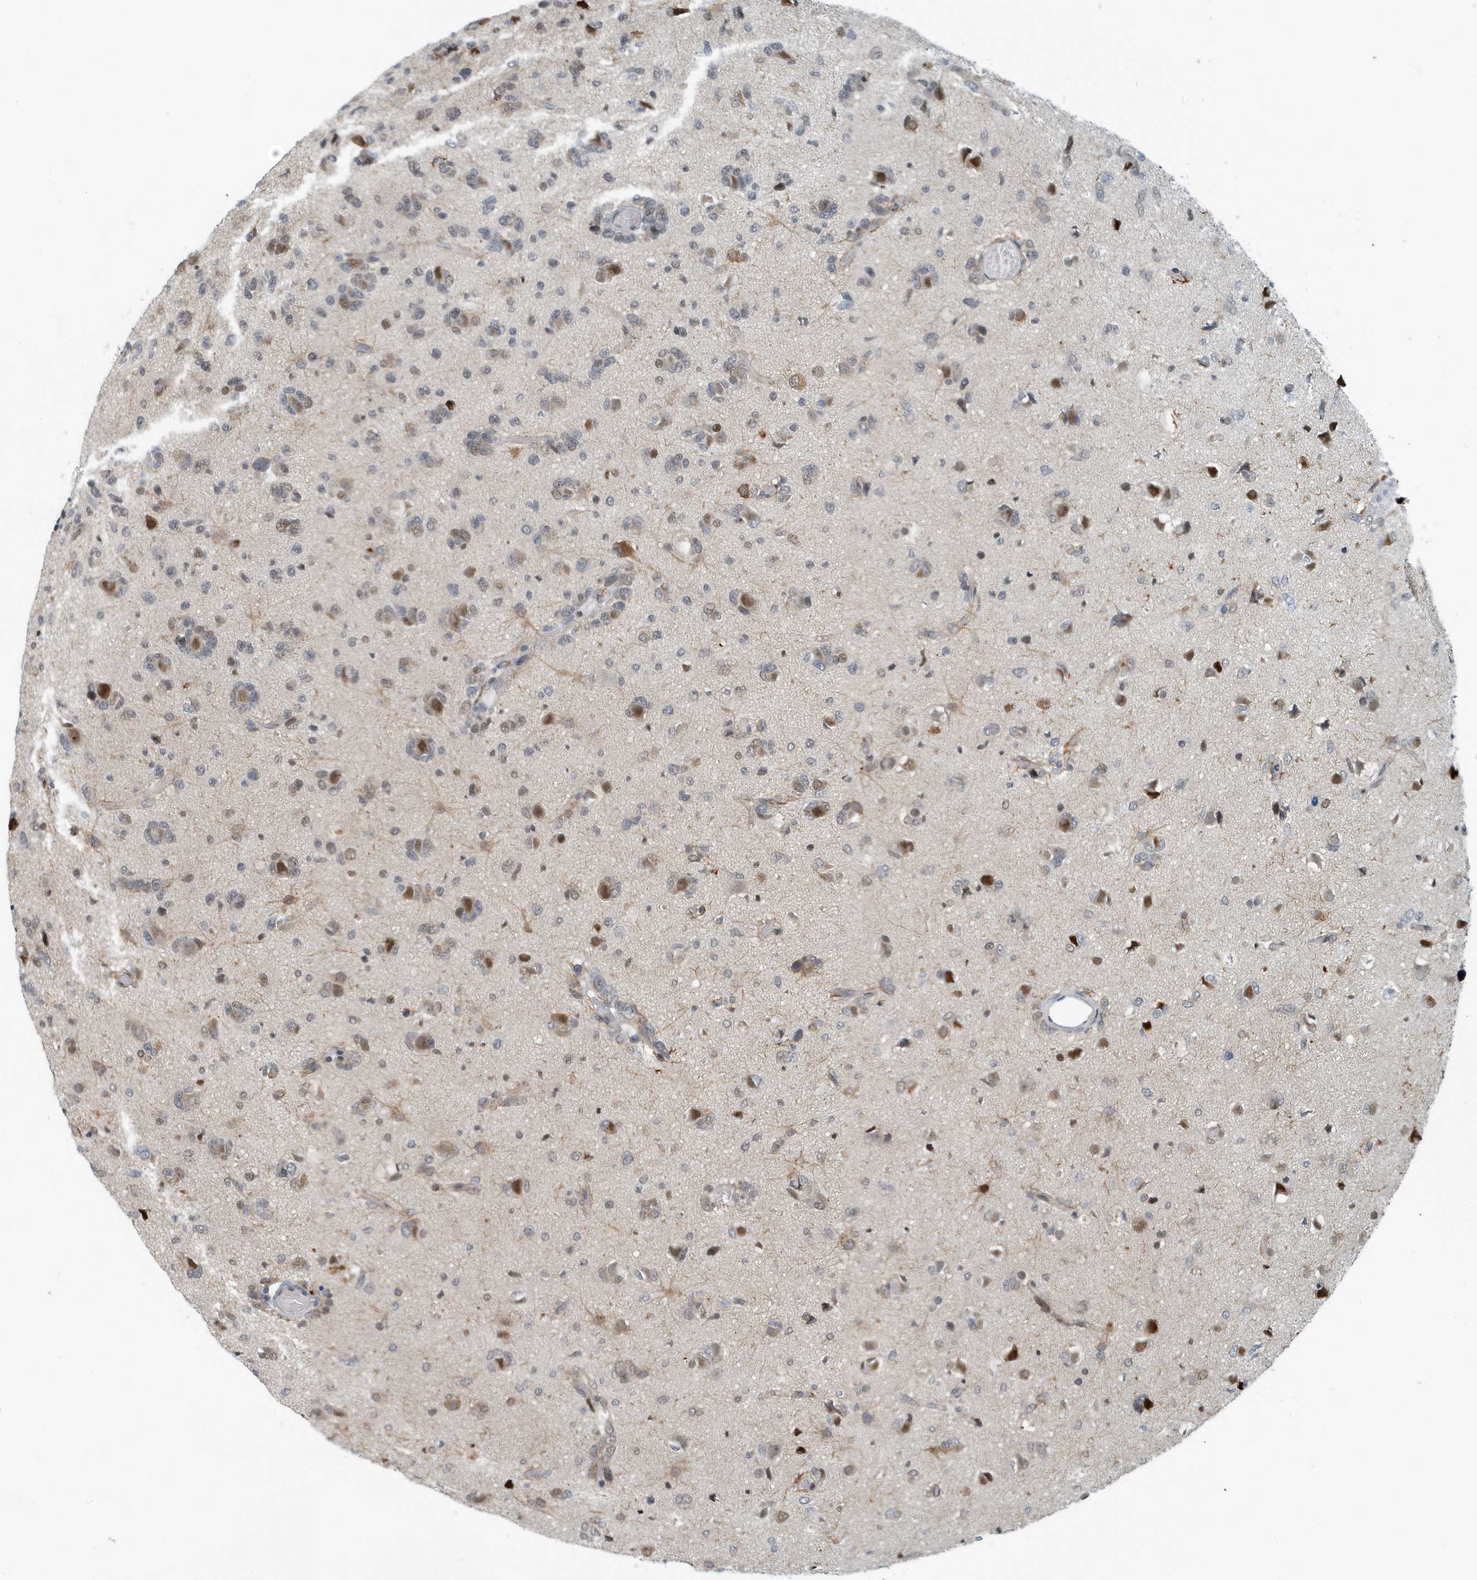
{"staining": {"intensity": "moderate", "quantity": "25%-75%", "location": "cytoplasmic/membranous,nuclear"}, "tissue": "glioma", "cell_type": "Tumor cells", "image_type": "cancer", "snomed": [{"axis": "morphology", "description": "Glioma, malignant, High grade"}, {"axis": "topography", "description": "Brain"}], "caption": "A high-resolution photomicrograph shows immunohistochemistry staining of malignant glioma (high-grade), which displays moderate cytoplasmic/membranous and nuclear expression in about 25%-75% of tumor cells.", "gene": "KIF15", "patient": {"sex": "female", "age": 59}}